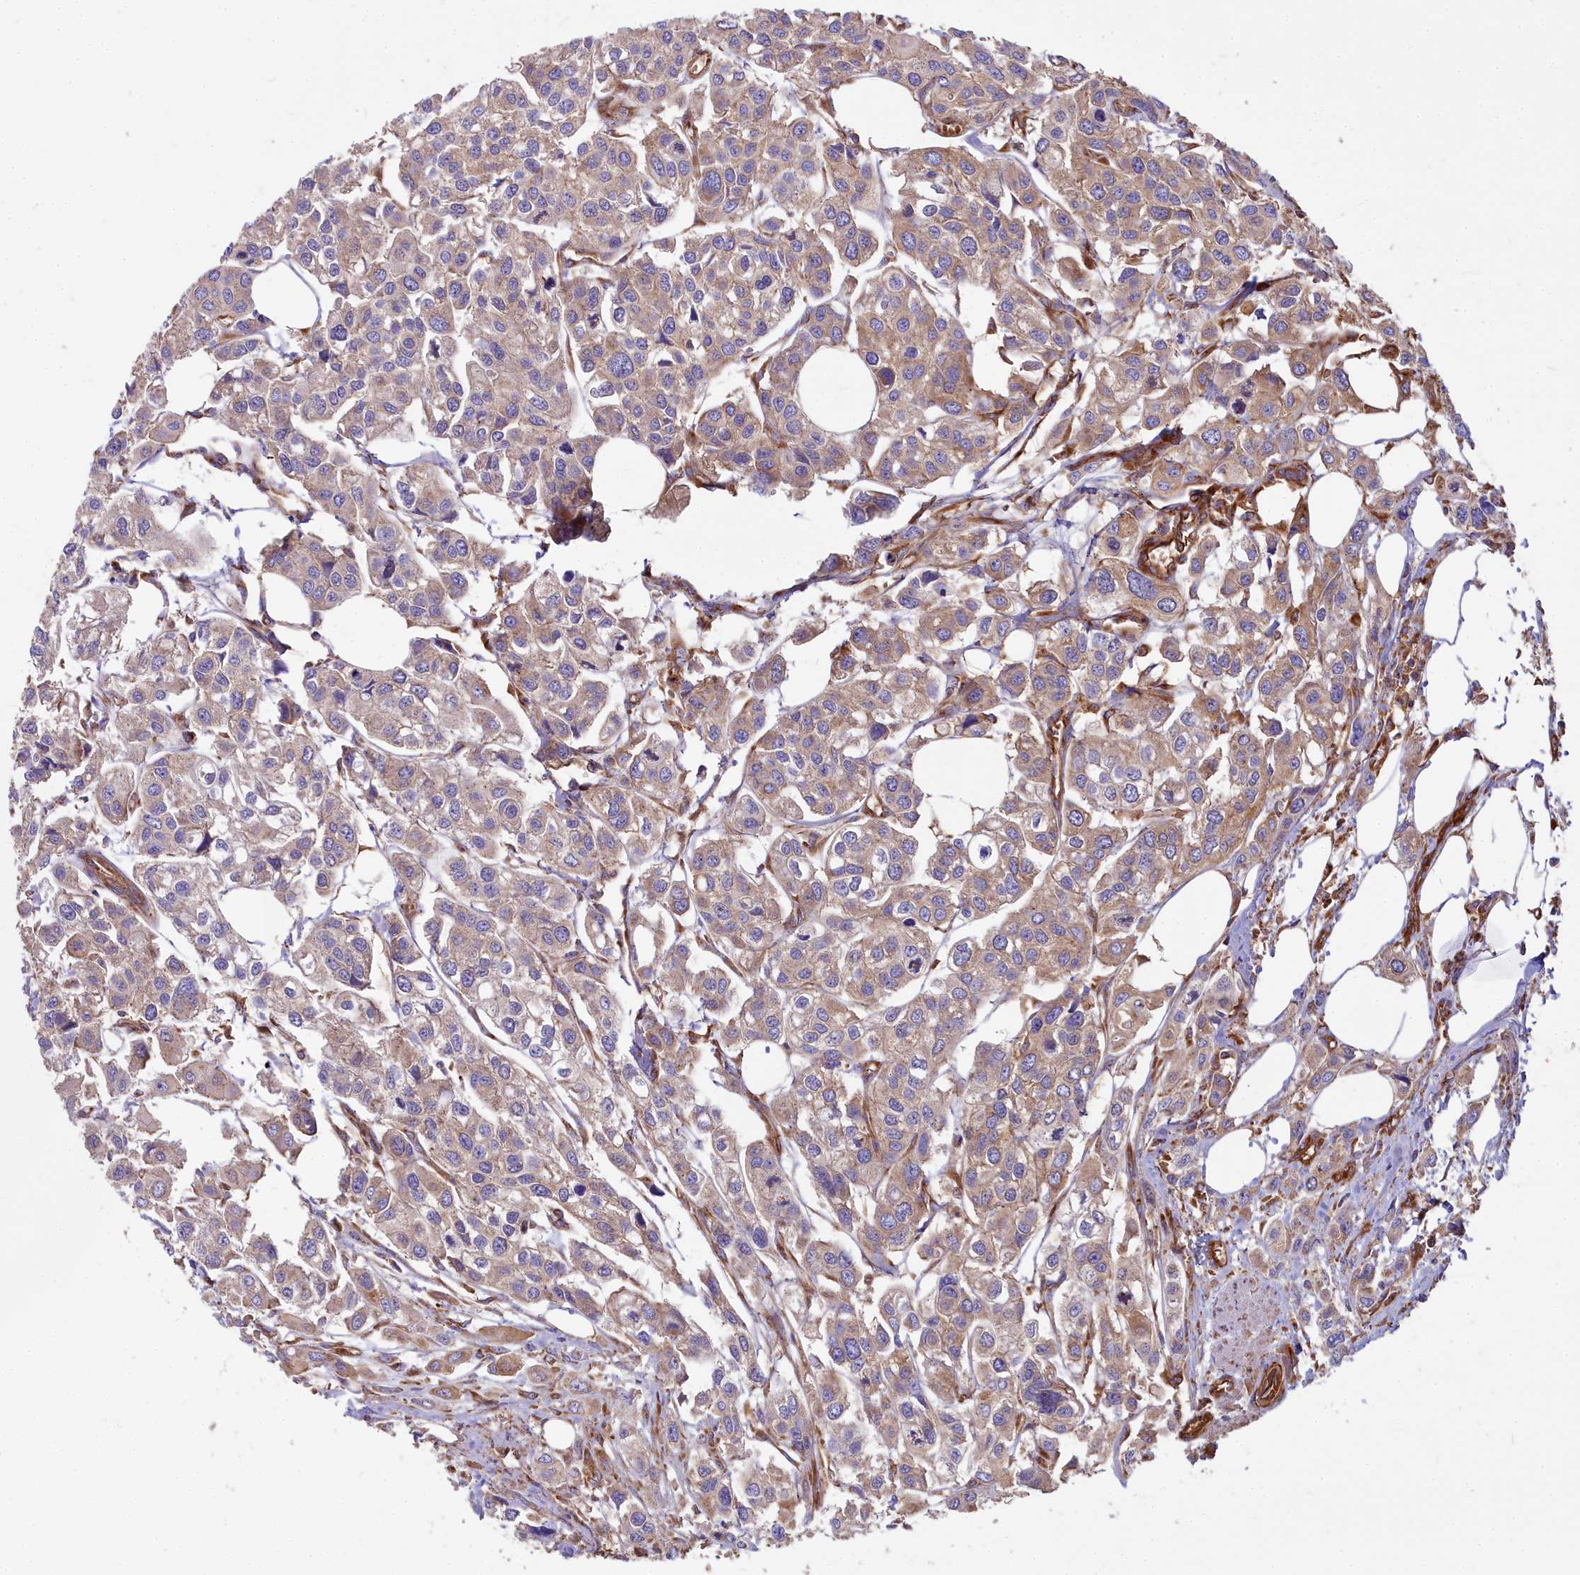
{"staining": {"intensity": "moderate", "quantity": "<25%", "location": "cytoplasmic/membranous"}, "tissue": "urothelial cancer", "cell_type": "Tumor cells", "image_type": "cancer", "snomed": [{"axis": "morphology", "description": "Urothelial carcinoma, High grade"}, {"axis": "topography", "description": "Urinary bladder"}], "caption": "IHC histopathology image of neoplastic tissue: urothelial cancer stained using immunohistochemistry exhibits low levels of moderate protein expression localized specifically in the cytoplasmic/membranous of tumor cells, appearing as a cytoplasmic/membranous brown color.", "gene": "DCTN3", "patient": {"sex": "male", "age": 67}}